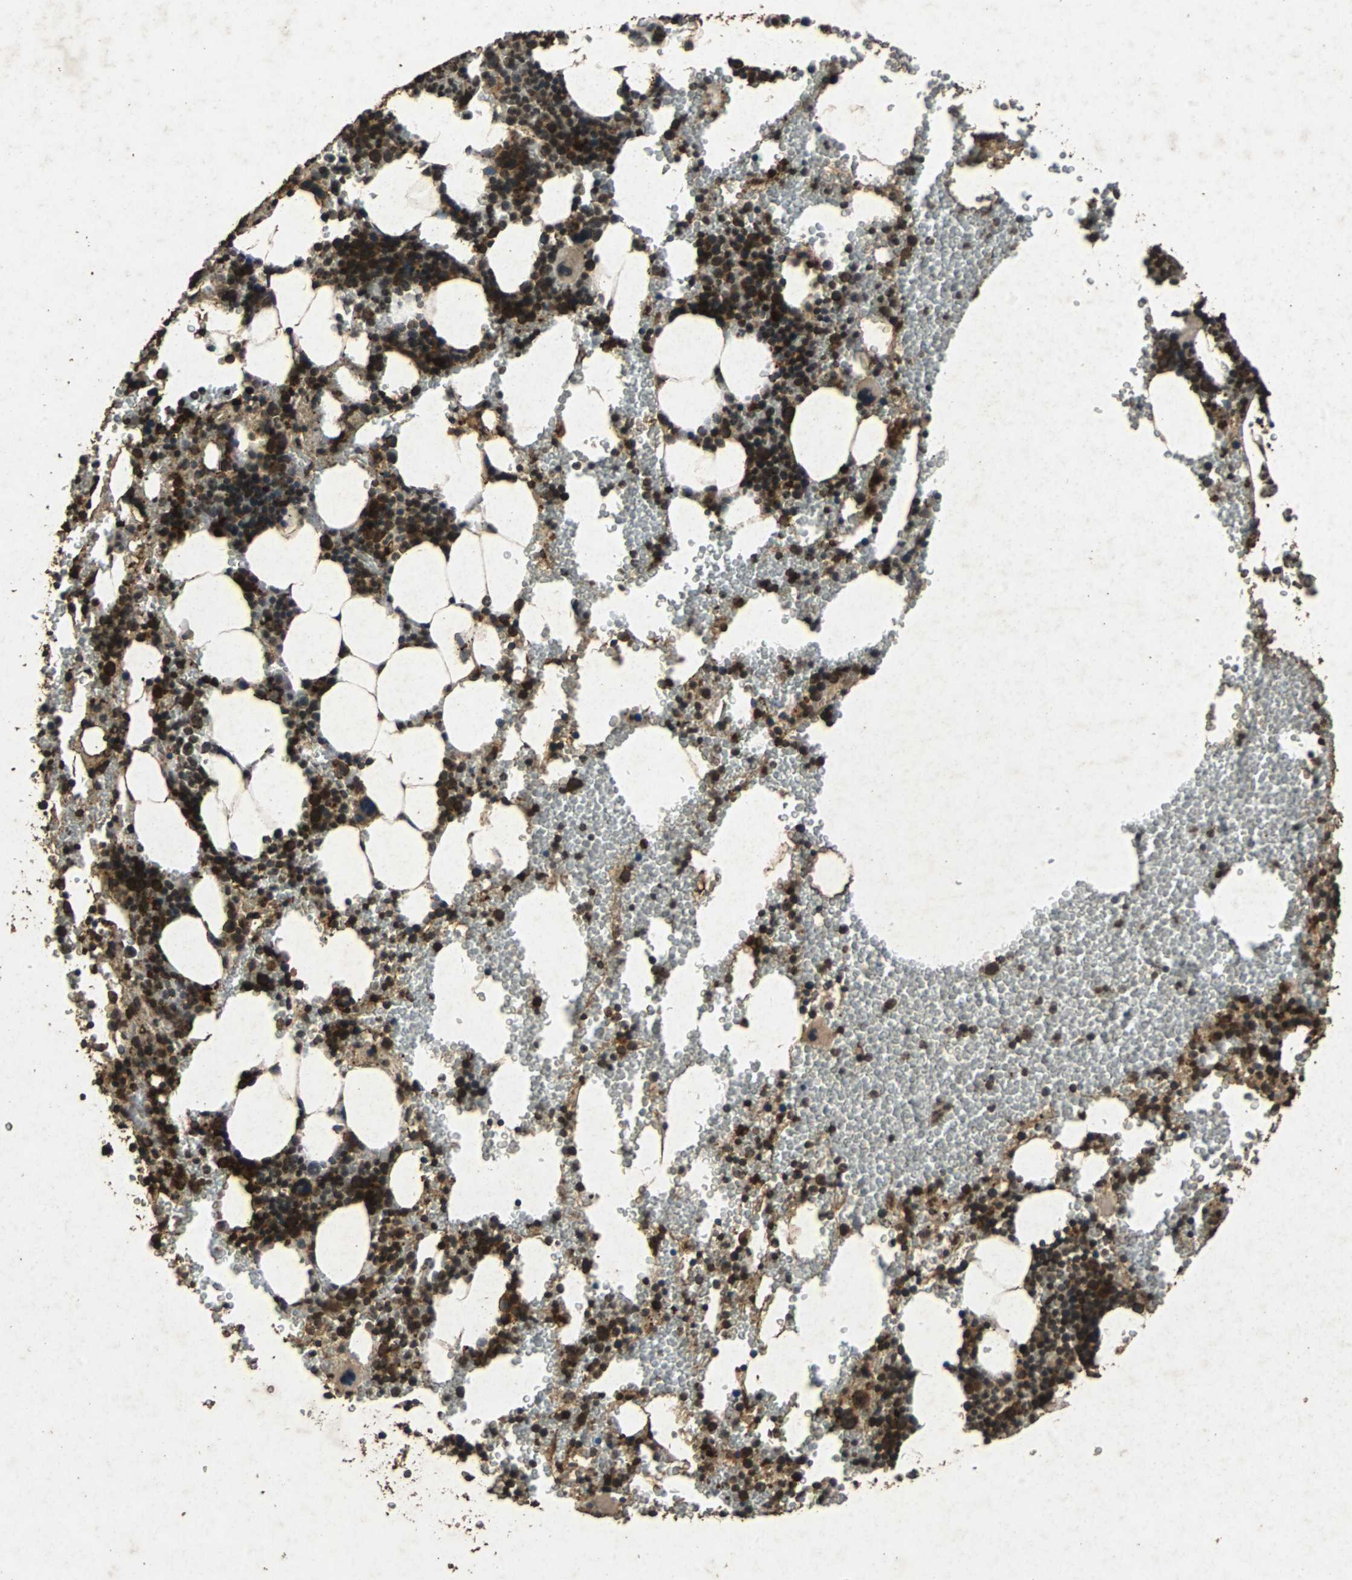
{"staining": {"intensity": "strong", "quantity": ">75%", "location": "cytoplasmic/membranous,nuclear"}, "tissue": "bone marrow", "cell_type": "Hematopoietic cells", "image_type": "normal", "snomed": [{"axis": "morphology", "description": "Normal tissue, NOS"}, {"axis": "morphology", "description": "Inflammation, NOS"}, {"axis": "topography", "description": "Bone marrow"}], "caption": "Immunohistochemistry (IHC) histopathology image of normal bone marrow stained for a protein (brown), which exhibits high levels of strong cytoplasmic/membranous,nuclear positivity in approximately >75% of hematopoietic cells.", "gene": "NAA10", "patient": {"sex": "male", "age": 22}}